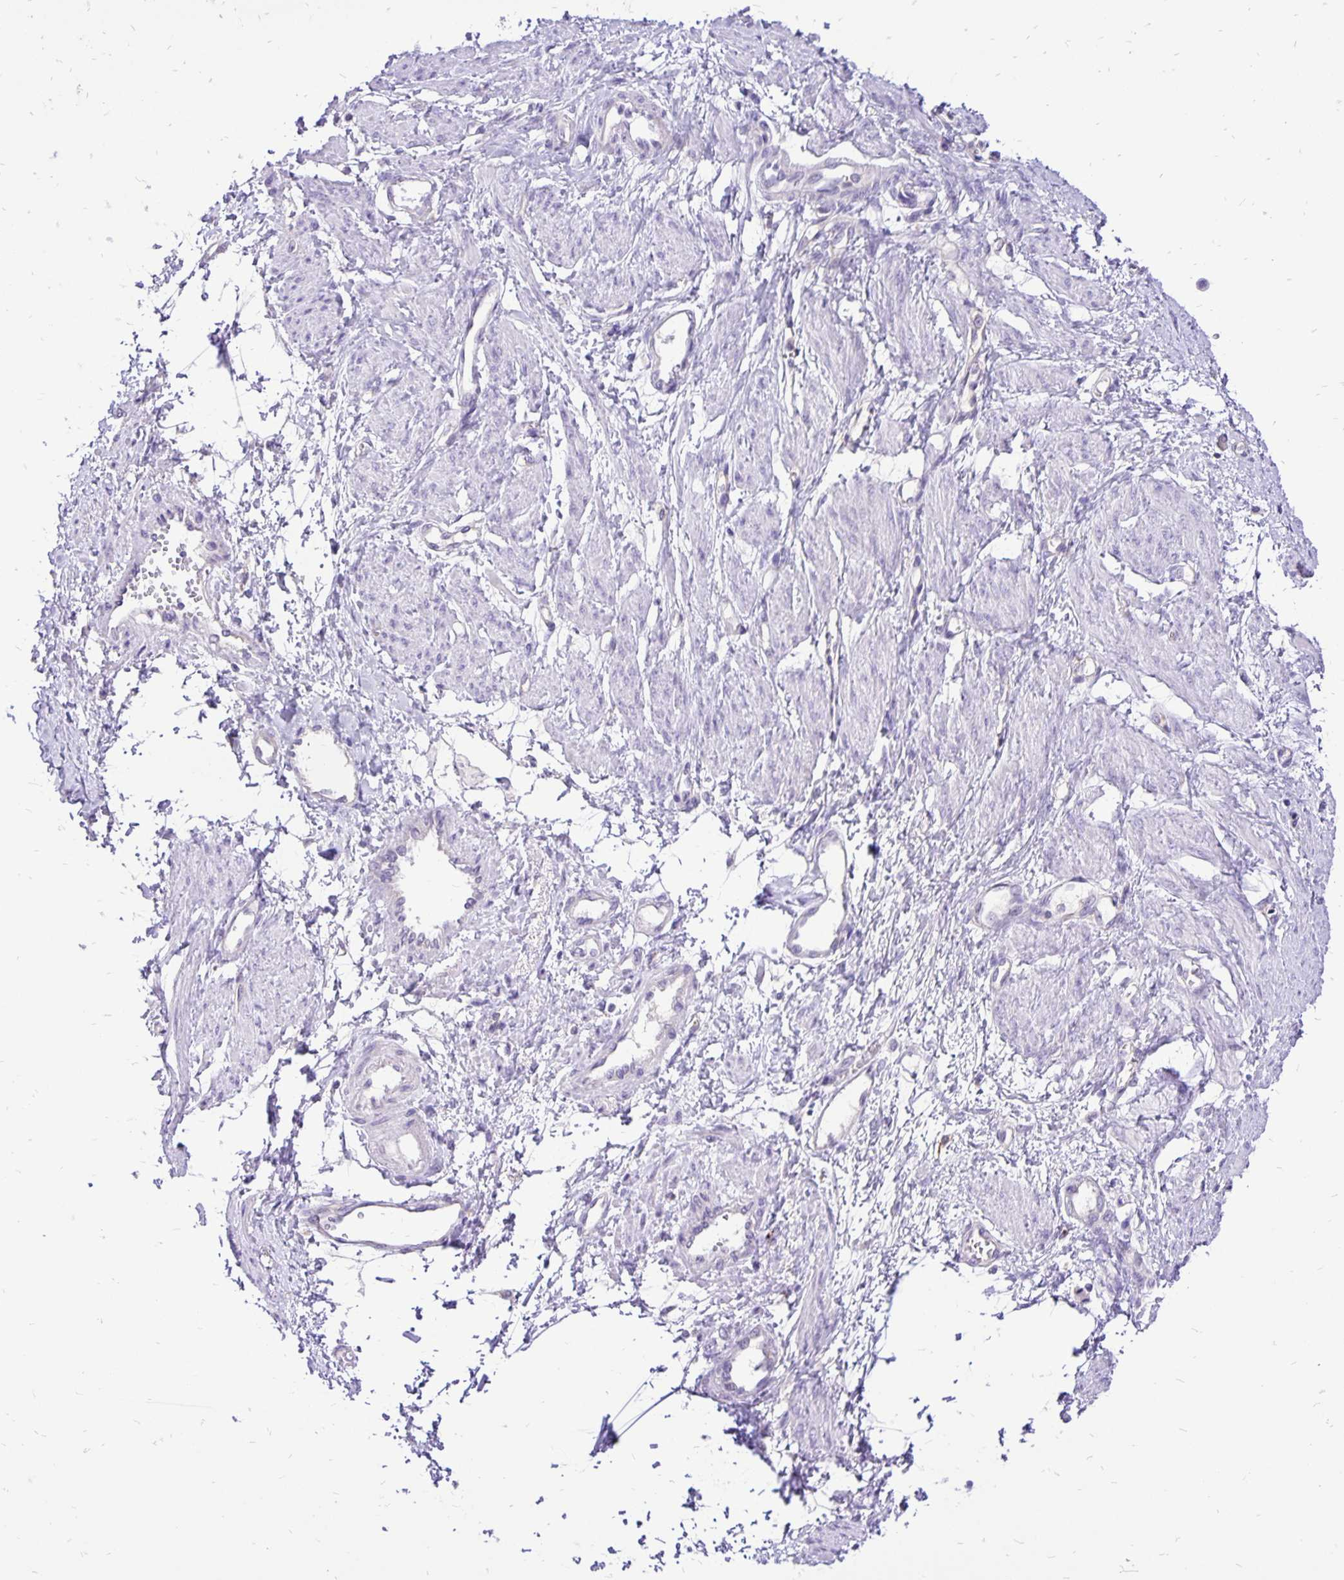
{"staining": {"intensity": "negative", "quantity": "none", "location": "none"}, "tissue": "smooth muscle", "cell_type": "Smooth muscle cells", "image_type": "normal", "snomed": [{"axis": "morphology", "description": "Normal tissue, NOS"}, {"axis": "topography", "description": "Smooth muscle"}, {"axis": "topography", "description": "Uterus"}], "caption": "An image of human smooth muscle is negative for staining in smooth muscle cells.", "gene": "EIF5A", "patient": {"sex": "female", "age": 39}}